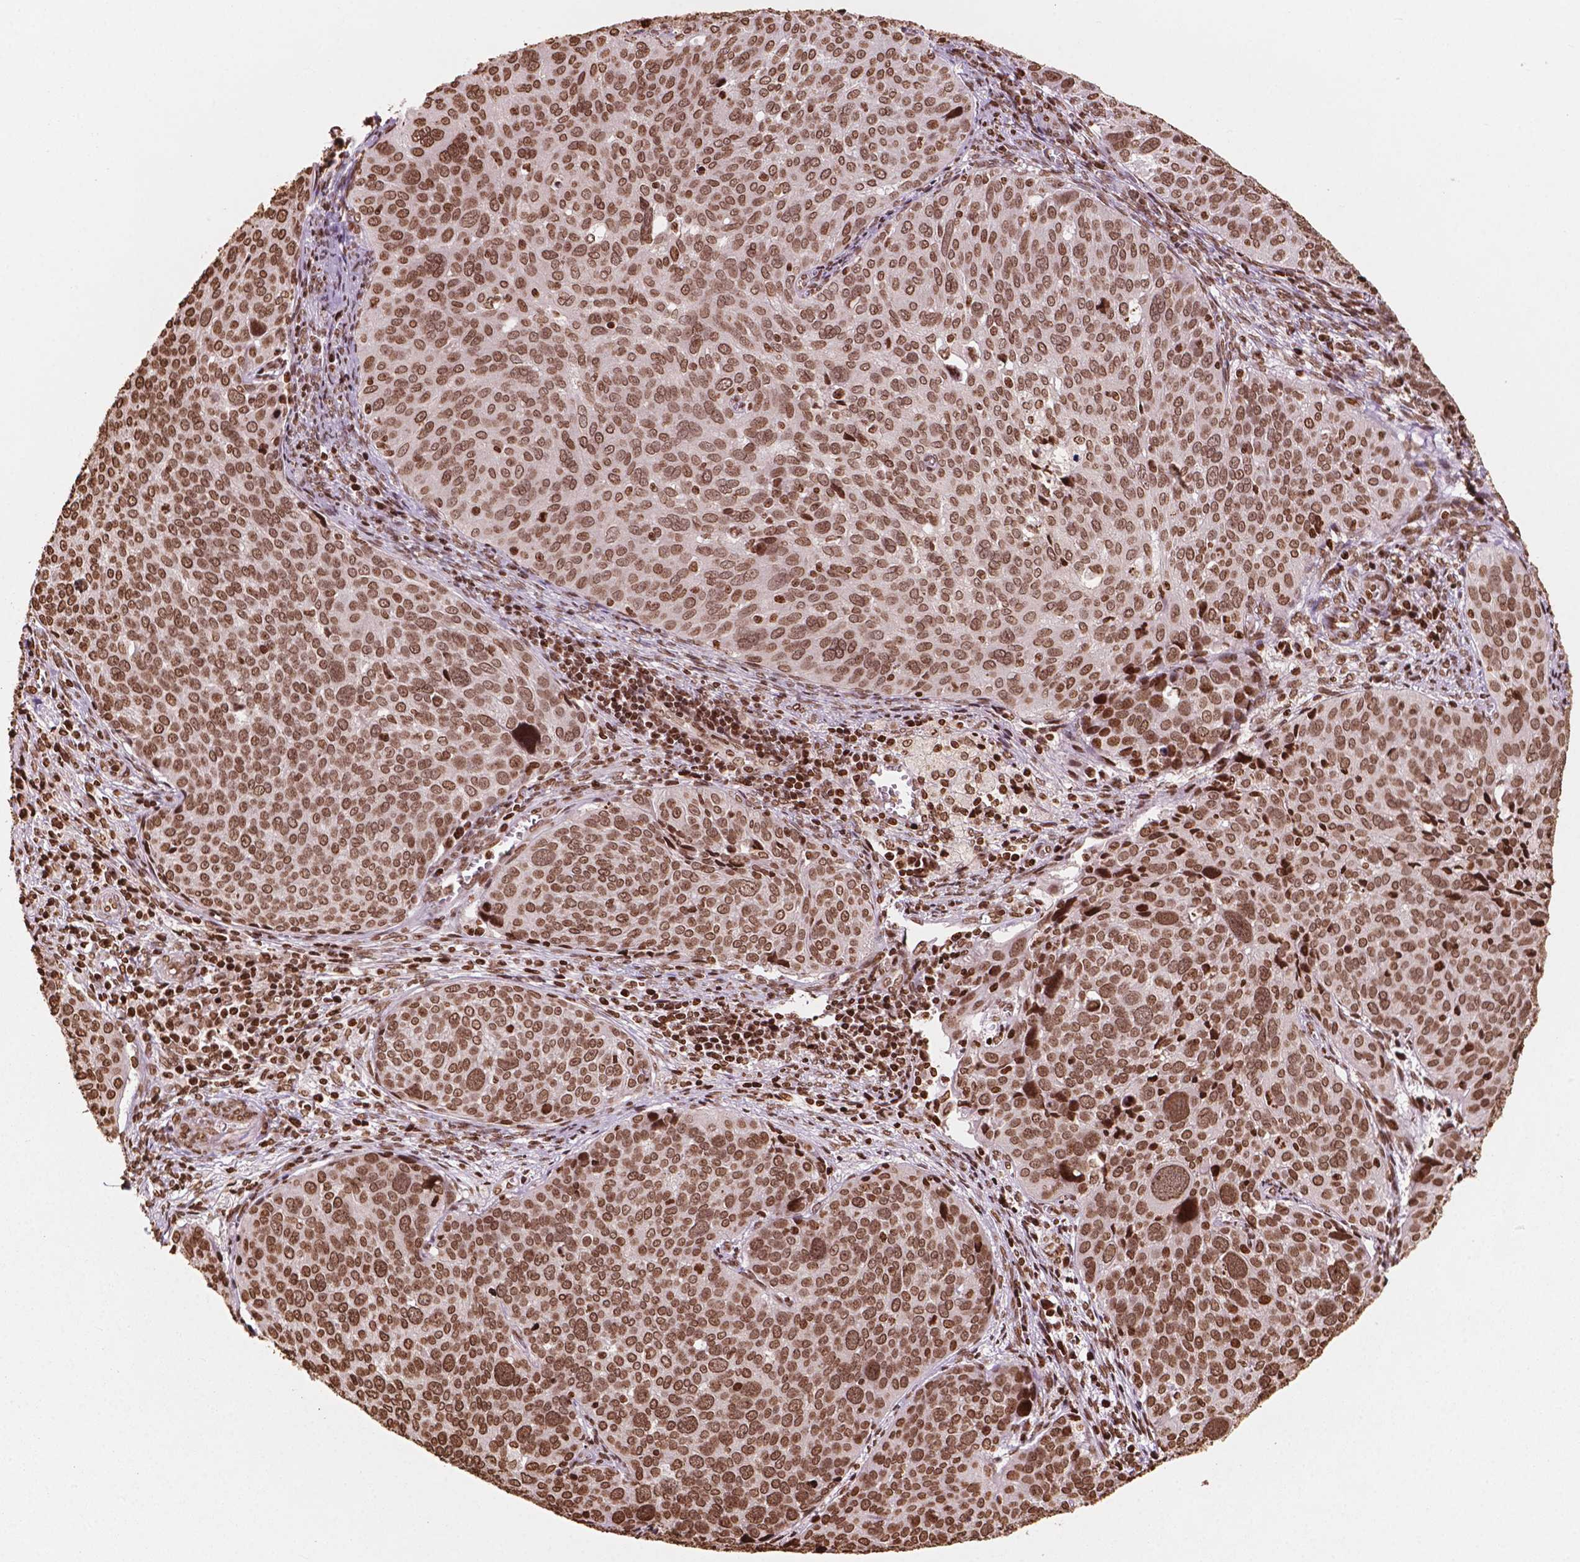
{"staining": {"intensity": "strong", "quantity": ">75%", "location": "nuclear"}, "tissue": "cervical cancer", "cell_type": "Tumor cells", "image_type": "cancer", "snomed": [{"axis": "morphology", "description": "Squamous cell carcinoma, NOS"}, {"axis": "topography", "description": "Cervix"}], "caption": "Cervical cancer stained for a protein (brown) reveals strong nuclear positive expression in about >75% of tumor cells.", "gene": "H3C7", "patient": {"sex": "female", "age": 39}}